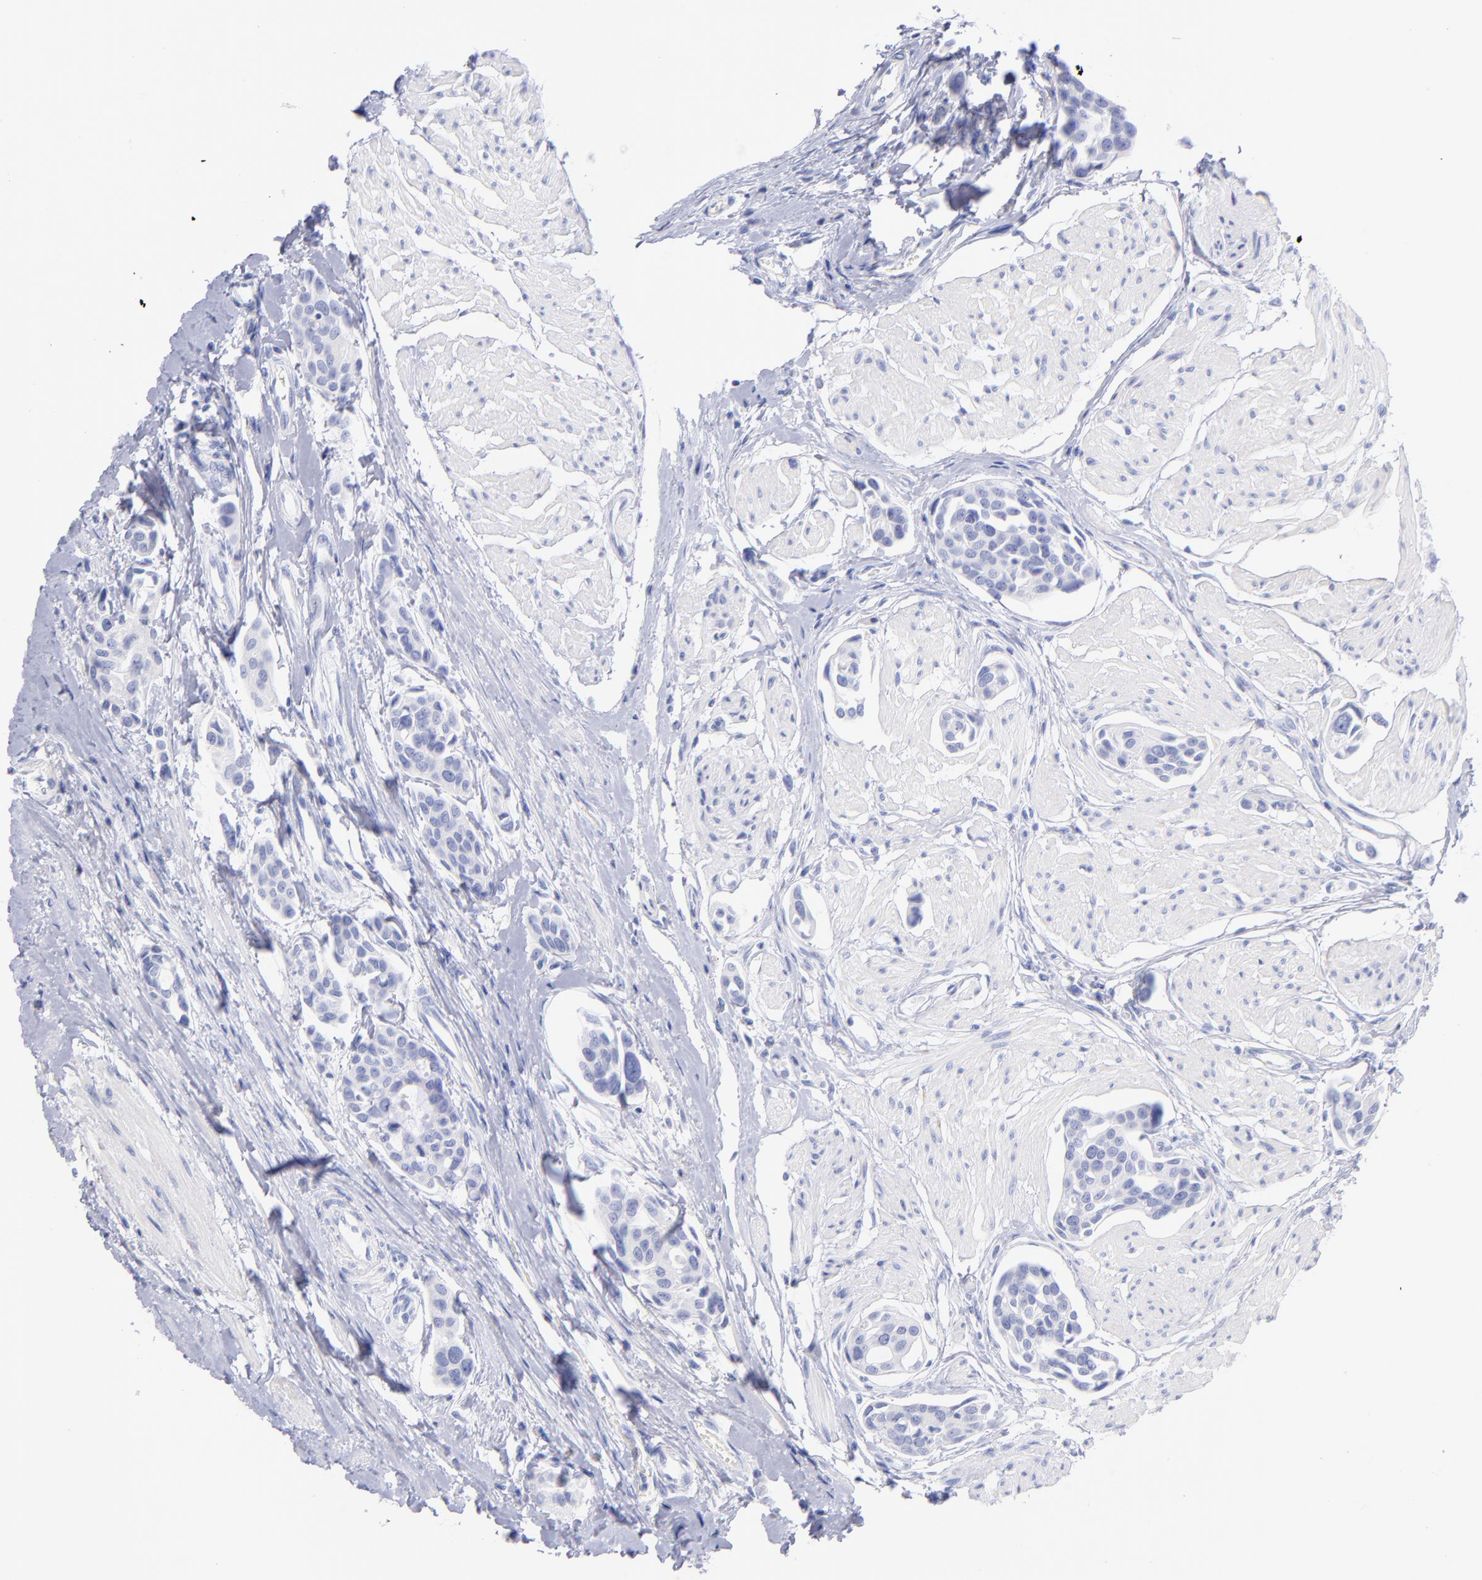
{"staining": {"intensity": "negative", "quantity": "none", "location": "none"}, "tissue": "urothelial cancer", "cell_type": "Tumor cells", "image_type": "cancer", "snomed": [{"axis": "morphology", "description": "Urothelial carcinoma, High grade"}, {"axis": "topography", "description": "Urinary bladder"}], "caption": "A high-resolution photomicrograph shows immunohistochemistry (IHC) staining of urothelial cancer, which reveals no significant staining in tumor cells.", "gene": "SCGN", "patient": {"sex": "male", "age": 78}}